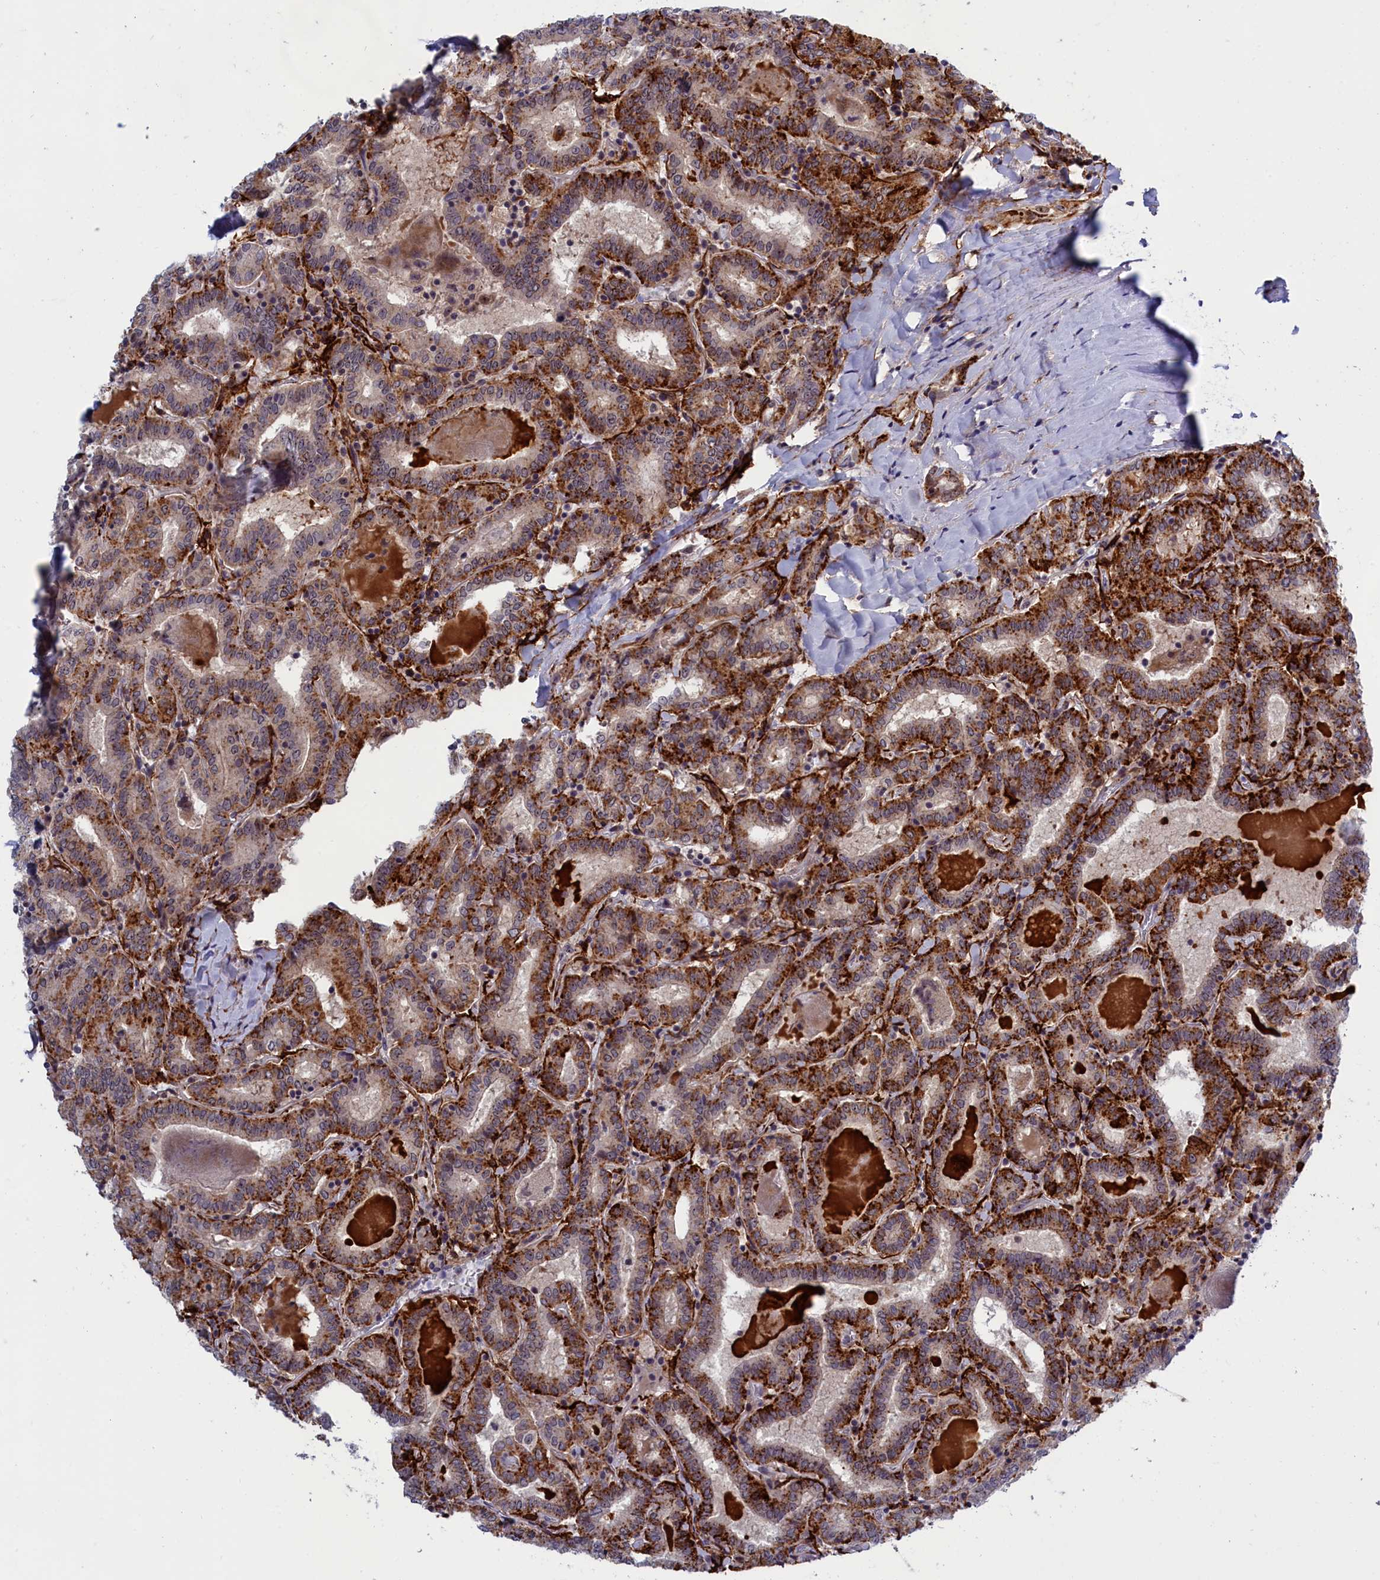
{"staining": {"intensity": "moderate", "quantity": ">75%", "location": "cytoplasmic/membranous"}, "tissue": "thyroid cancer", "cell_type": "Tumor cells", "image_type": "cancer", "snomed": [{"axis": "morphology", "description": "Papillary adenocarcinoma, NOS"}, {"axis": "topography", "description": "Thyroid gland"}], "caption": "Thyroid cancer stained with DAB (3,3'-diaminobenzidine) immunohistochemistry (IHC) exhibits medium levels of moderate cytoplasmic/membranous staining in about >75% of tumor cells.", "gene": "PPAN", "patient": {"sex": "female", "age": 72}}